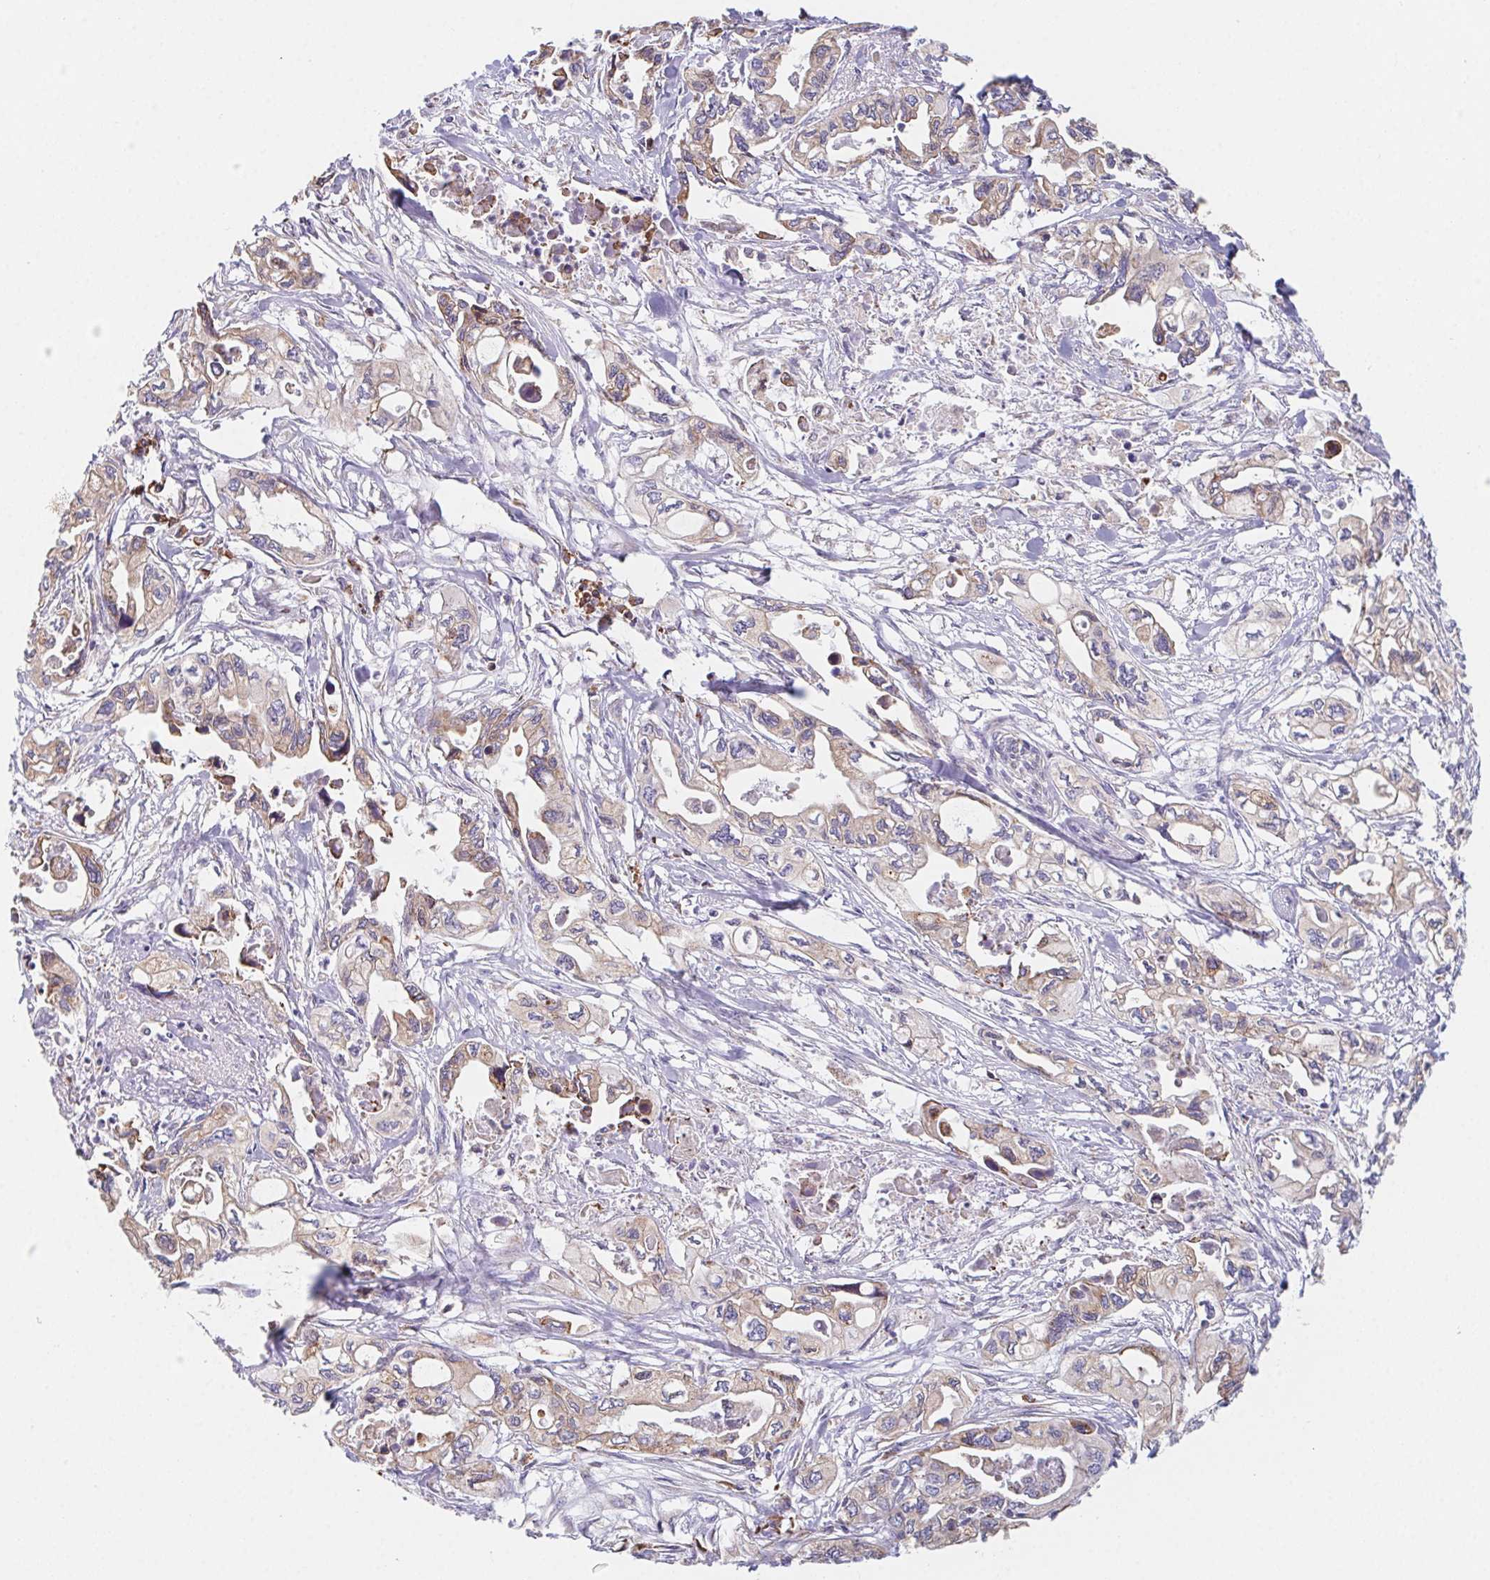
{"staining": {"intensity": "weak", "quantity": "25%-75%", "location": "cytoplasmic/membranous"}, "tissue": "pancreatic cancer", "cell_type": "Tumor cells", "image_type": "cancer", "snomed": [{"axis": "morphology", "description": "Adenocarcinoma, NOS"}, {"axis": "topography", "description": "Pancreas"}], "caption": "Immunohistochemistry (IHC) histopathology image of neoplastic tissue: pancreatic adenocarcinoma stained using IHC displays low levels of weak protein expression localized specifically in the cytoplasmic/membranous of tumor cells, appearing as a cytoplasmic/membranous brown color.", "gene": "ADAM8", "patient": {"sex": "male", "age": 68}}